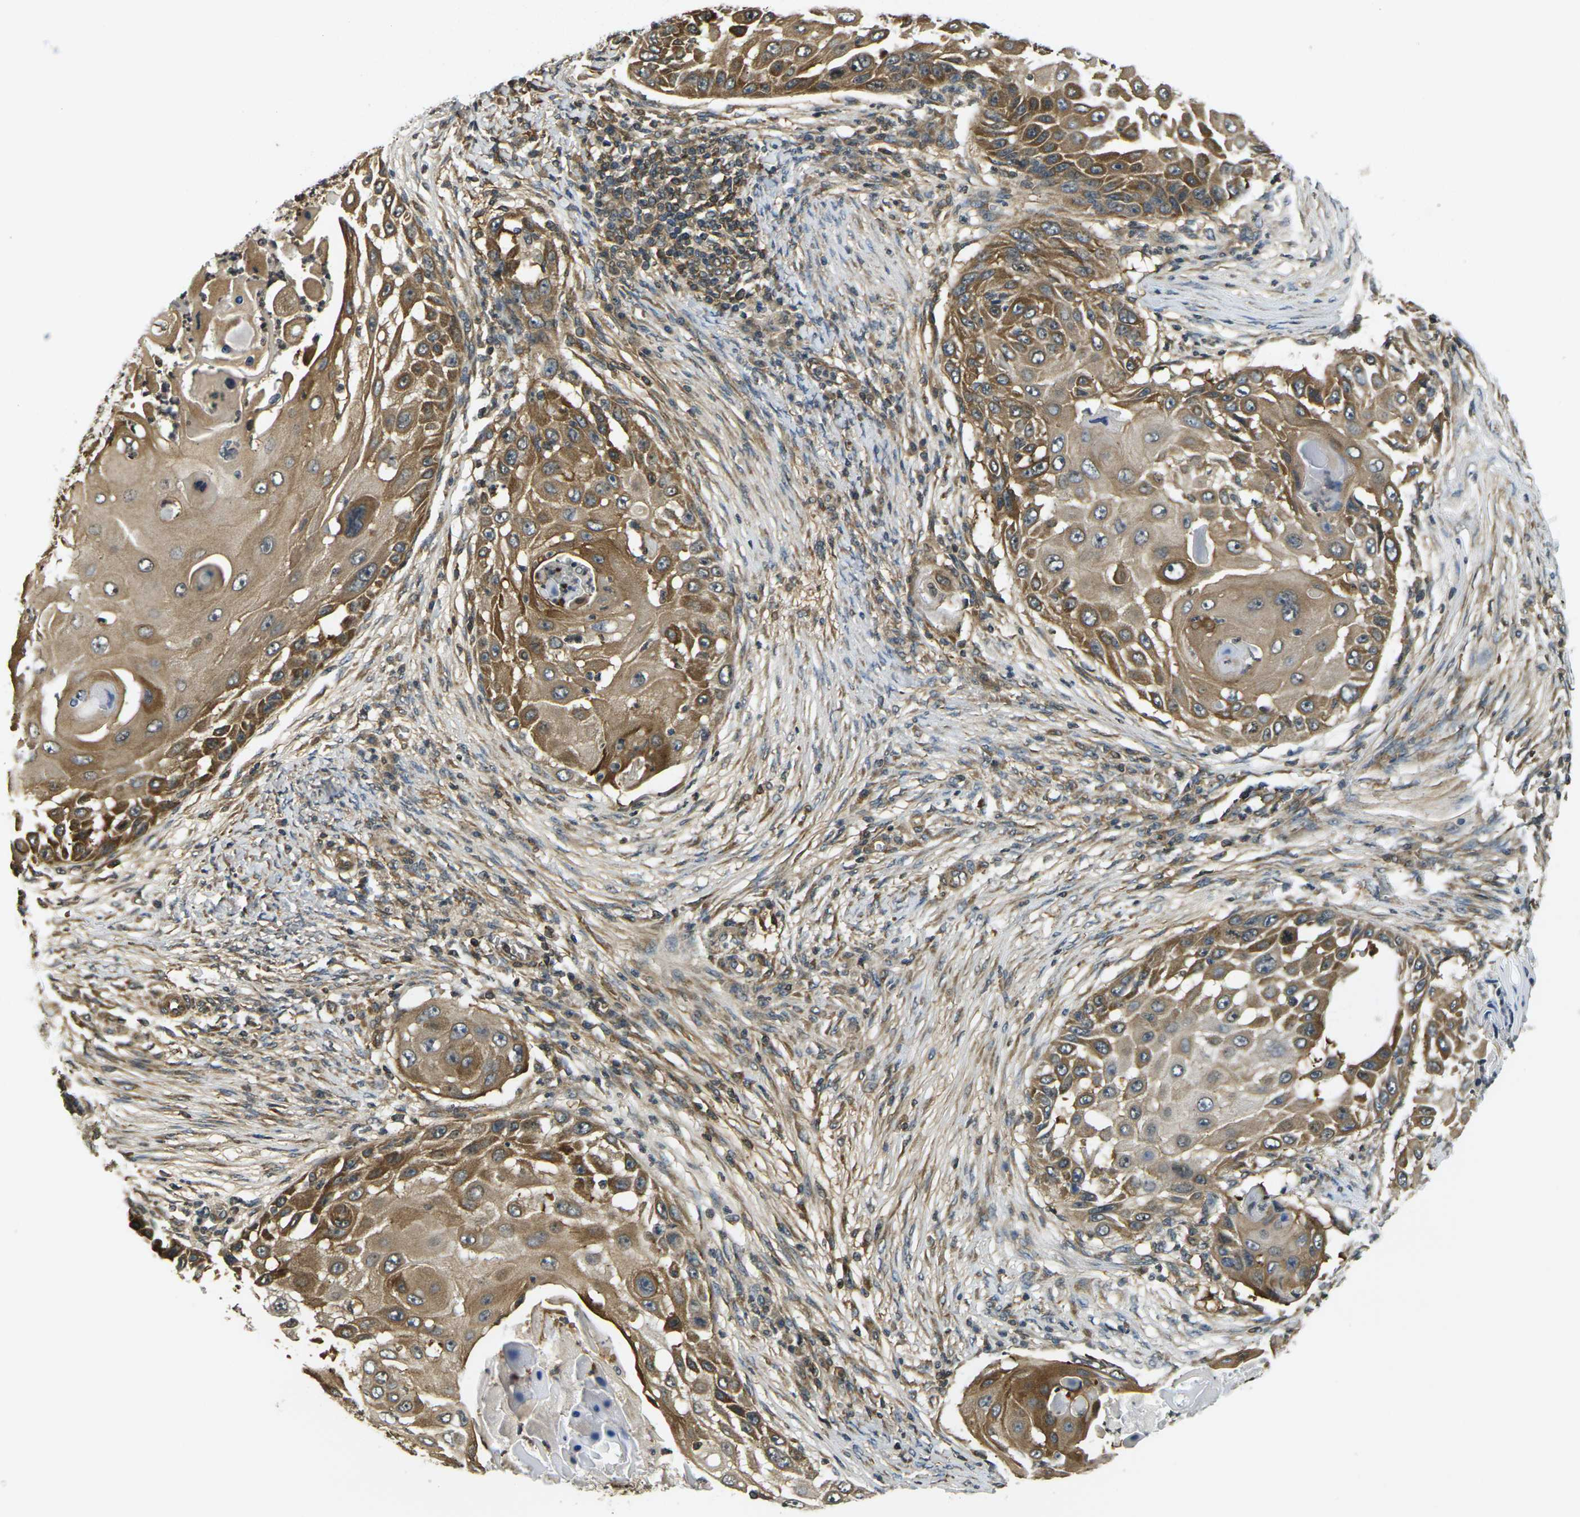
{"staining": {"intensity": "moderate", "quantity": ">75%", "location": "cytoplasmic/membranous"}, "tissue": "skin cancer", "cell_type": "Tumor cells", "image_type": "cancer", "snomed": [{"axis": "morphology", "description": "Squamous cell carcinoma, NOS"}, {"axis": "topography", "description": "Skin"}], "caption": "Immunohistochemistry (DAB) staining of skin cancer demonstrates moderate cytoplasmic/membranous protein positivity in approximately >75% of tumor cells. Using DAB (3,3'-diaminobenzidine) (brown) and hematoxylin (blue) stains, captured at high magnification using brightfield microscopy.", "gene": "CAST", "patient": {"sex": "female", "age": 44}}